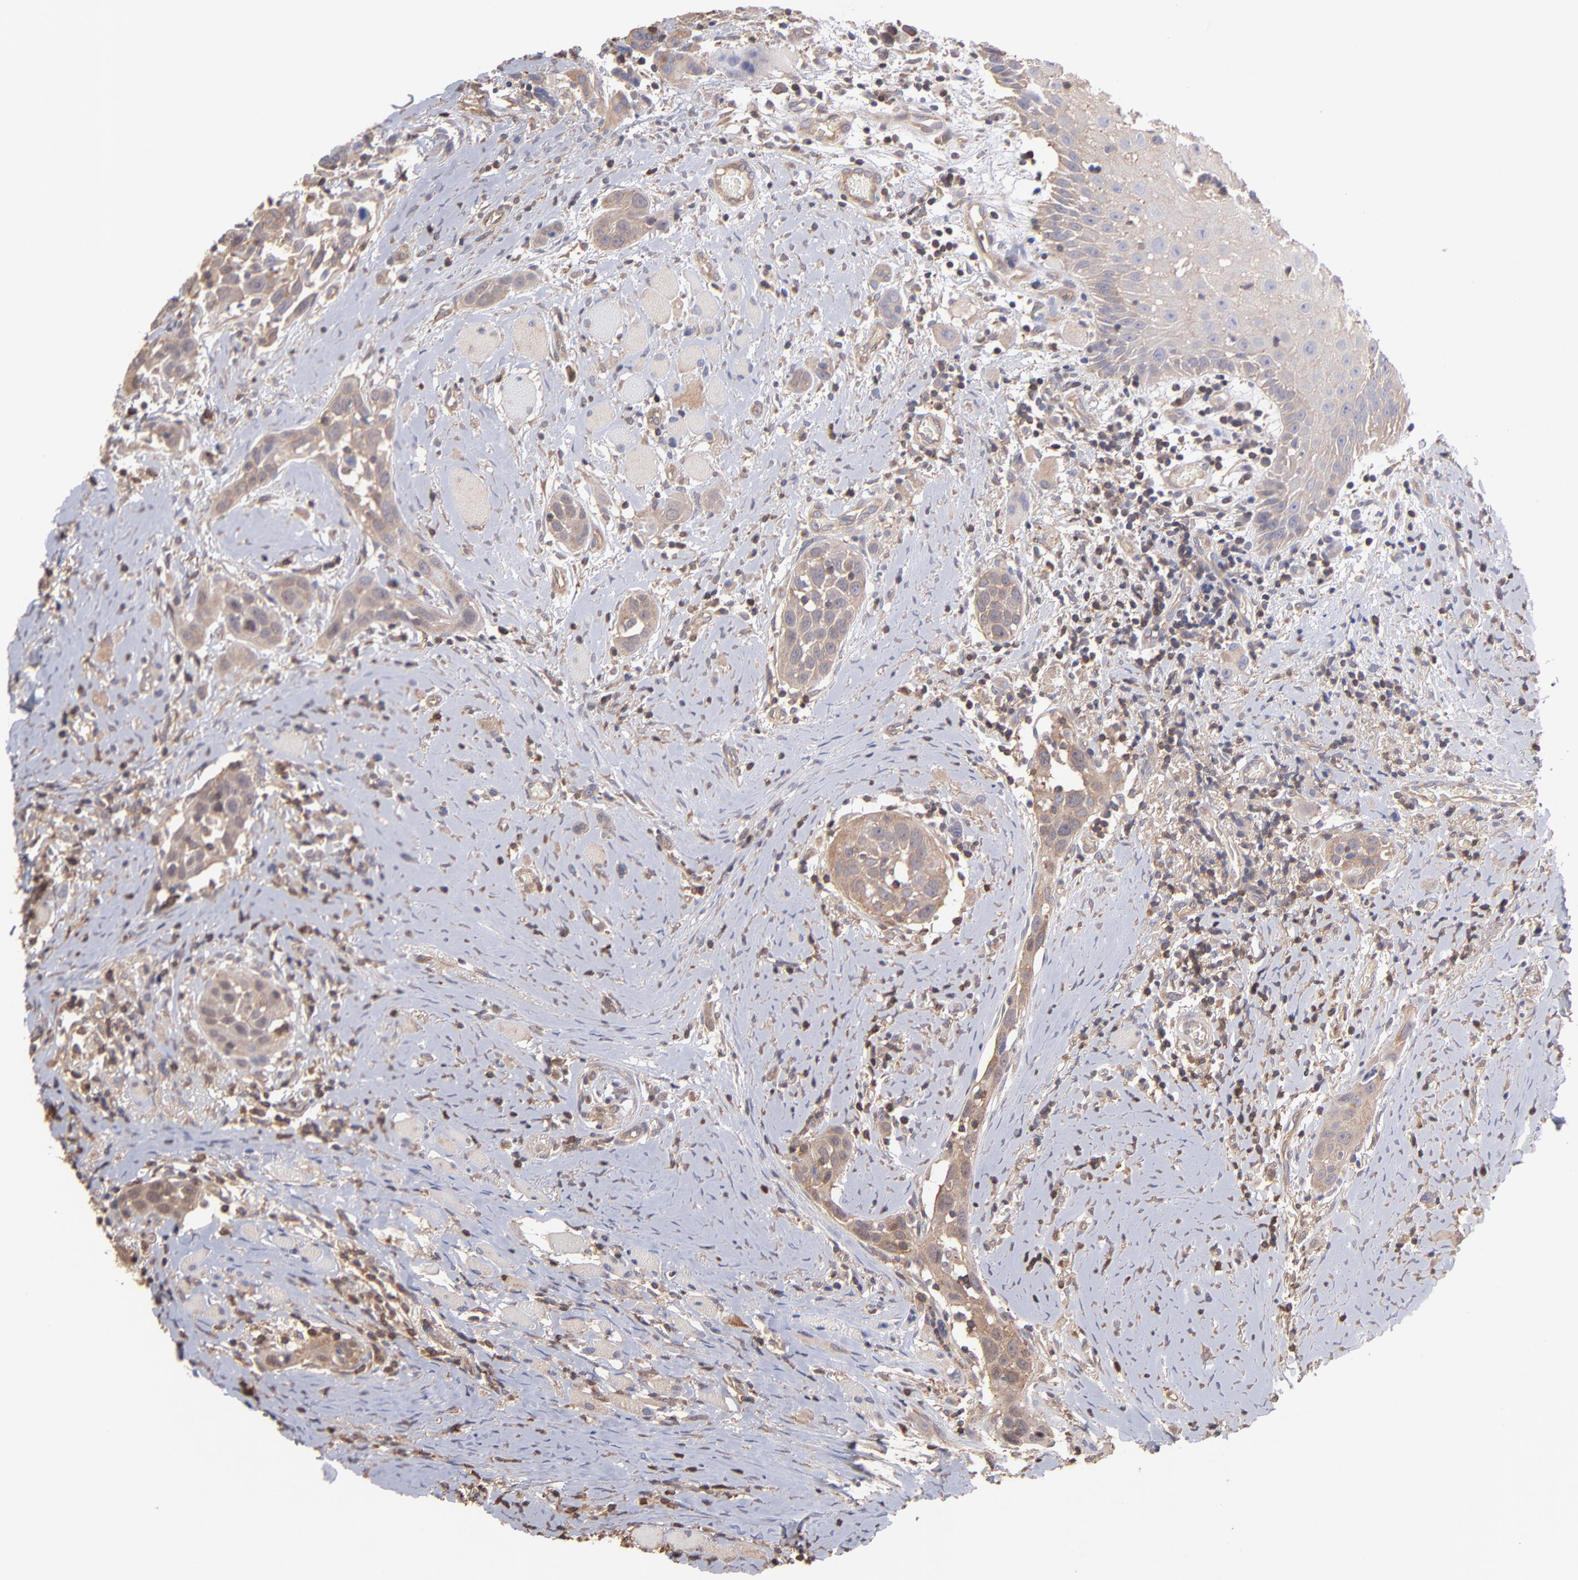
{"staining": {"intensity": "moderate", "quantity": ">75%", "location": "cytoplasmic/membranous"}, "tissue": "head and neck cancer", "cell_type": "Tumor cells", "image_type": "cancer", "snomed": [{"axis": "morphology", "description": "Squamous cell carcinoma, NOS"}, {"axis": "topography", "description": "Oral tissue"}, {"axis": "topography", "description": "Head-Neck"}], "caption": "A medium amount of moderate cytoplasmic/membranous expression is present in about >75% of tumor cells in squamous cell carcinoma (head and neck) tissue.", "gene": "MAP2K2", "patient": {"sex": "female", "age": 50}}